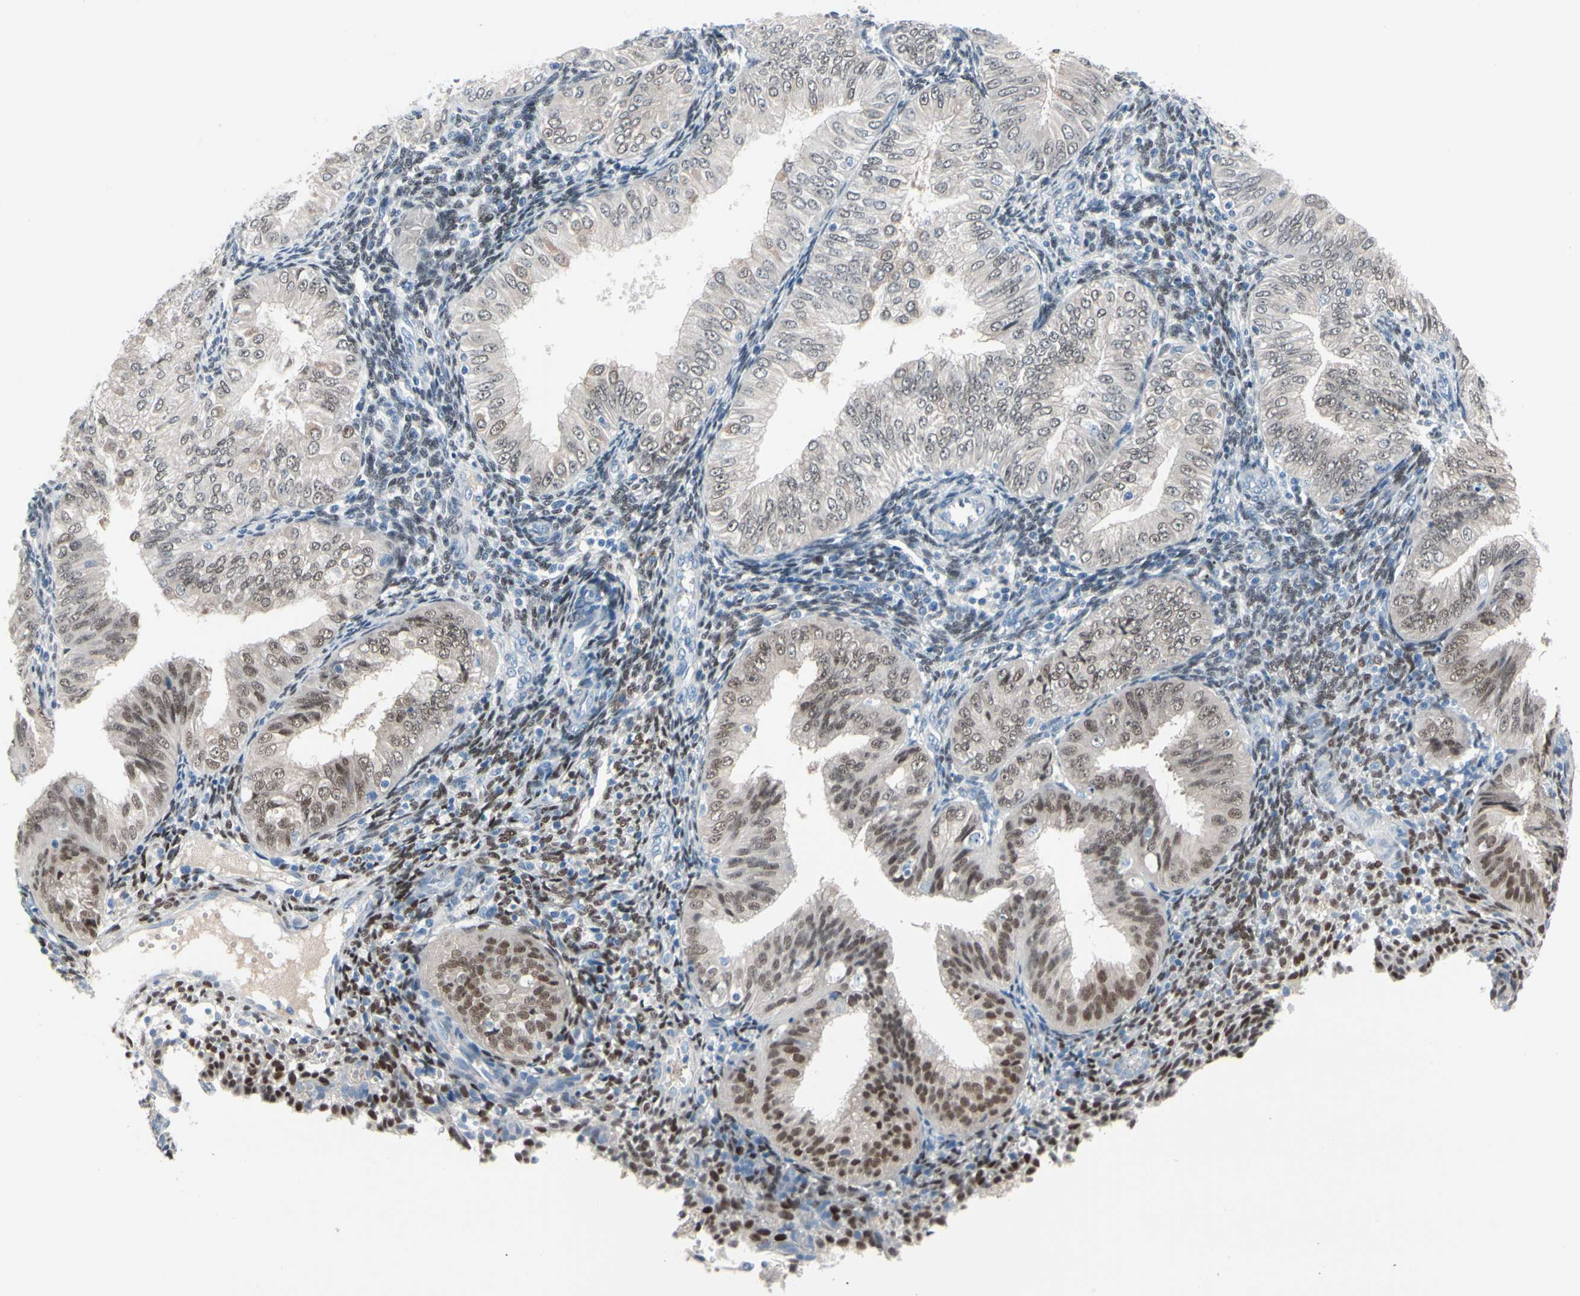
{"staining": {"intensity": "moderate", "quantity": ">75%", "location": "nuclear"}, "tissue": "endometrial cancer", "cell_type": "Tumor cells", "image_type": "cancer", "snomed": [{"axis": "morphology", "description": "Normal tissue, NOS"}, {"axis": "morphology", "description": "Adenocarcinoma, NOS"}, {"axis": "topography", "description": "Endometrium"}], "caption": "IHC photomicrograph of human endometrial adenocarcinoma stained for a protein (brown), which reveals medium levels of moderate nuclear expression in approximately >75% of tumor cells.", "gene": "PGR", "patient": {"sex": "female", "age": 53}}